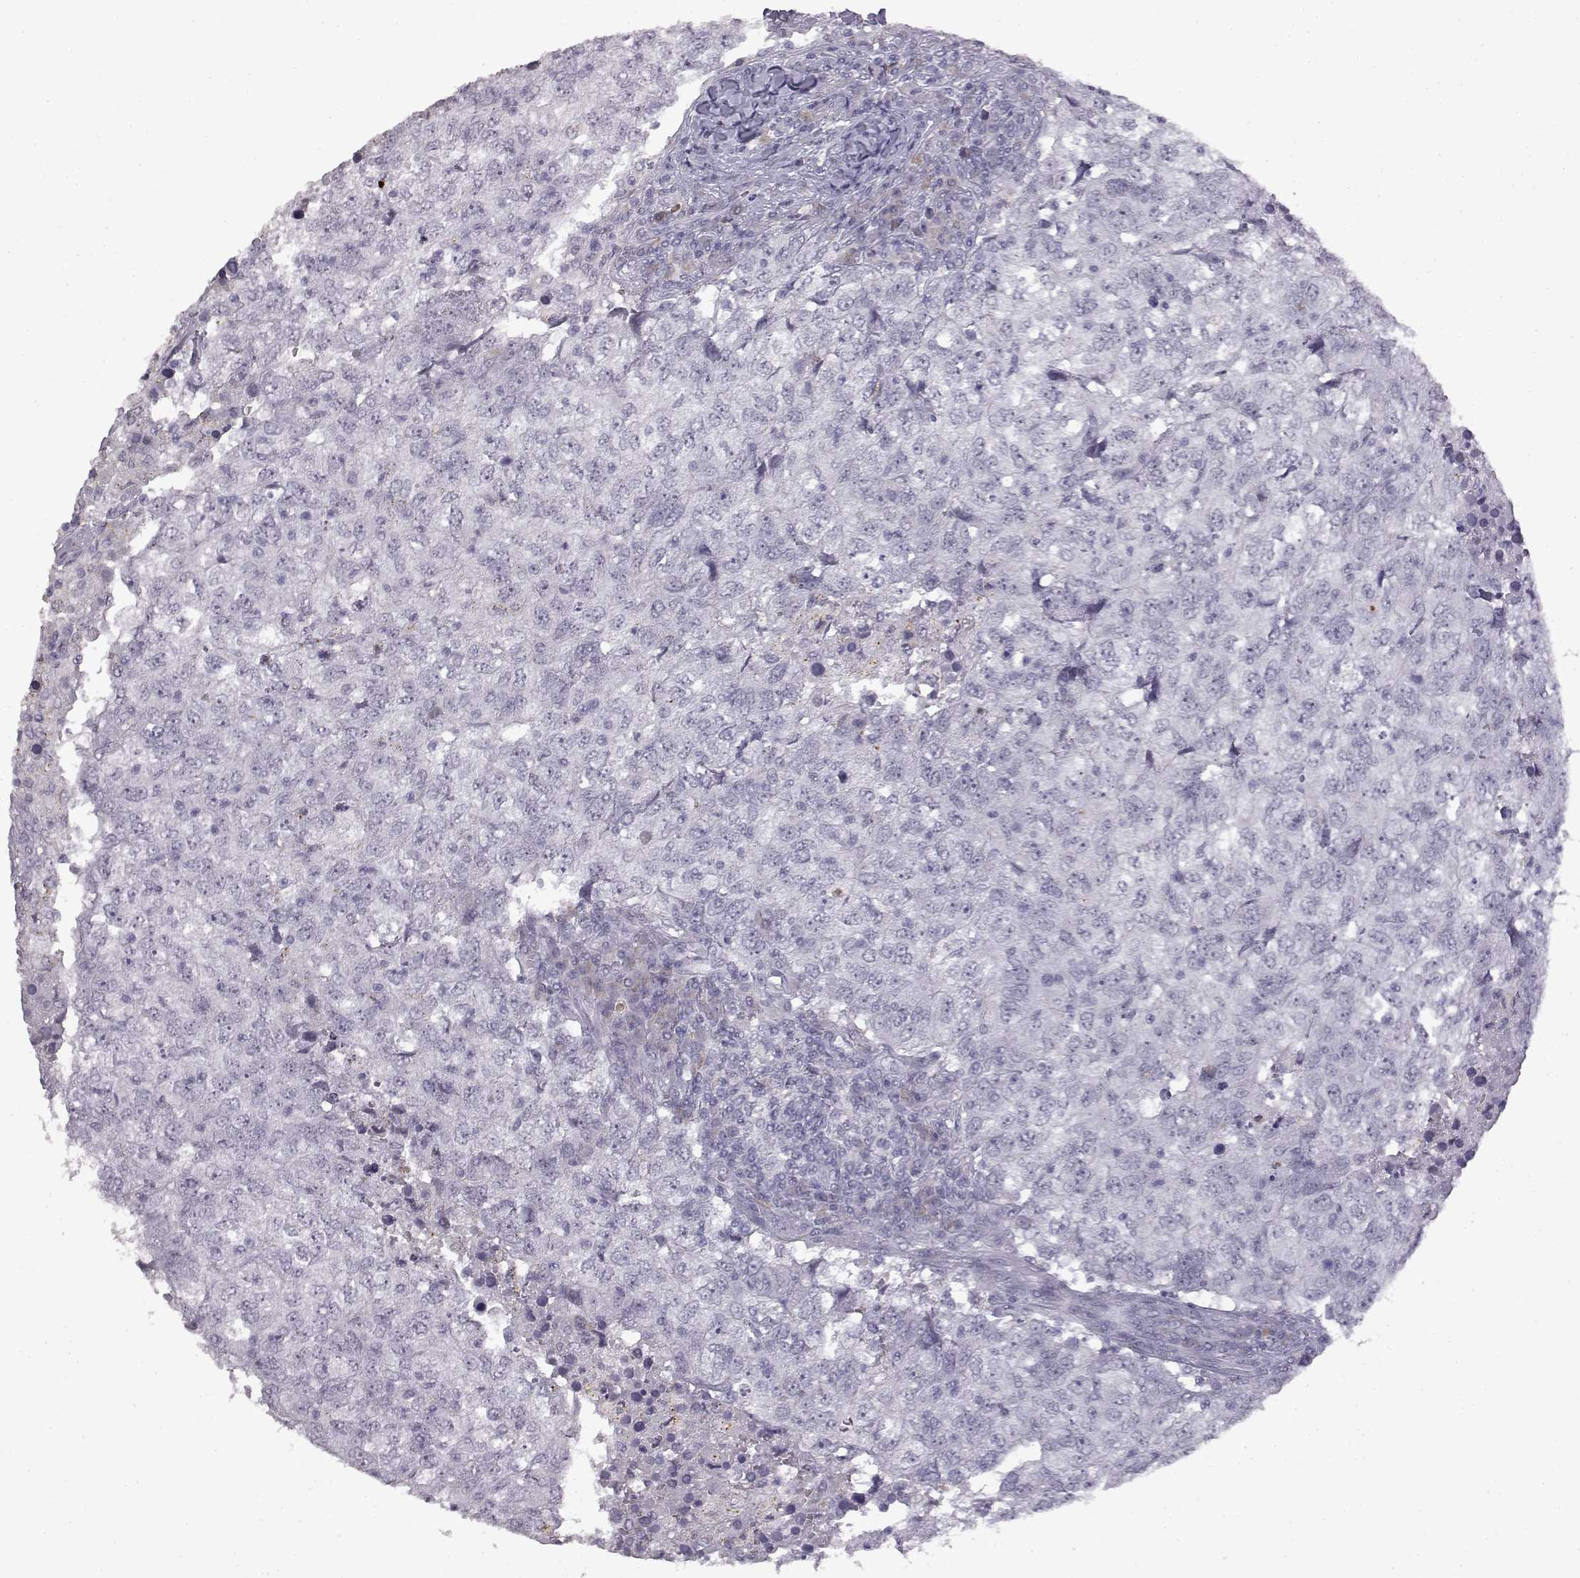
{"staining": {"intensity": "negative", "quantity": "none", "location": "none"}, "tissue": "breast cancer", "cell_type": "Tumor cells", "image_type": "cancer", "snomed": [{"axis": "morphology", "description": "Duct carcinoma"}, {"axis": "topography", "description": "Breast"}], "caption": "High power microscopy image of an IHC histopathology image of breast infiltrating ductal carcinoma, revealing no significant staining in tumor cells.", "gene": "VGF", "patient": {"sex": "female", "age": 30}}